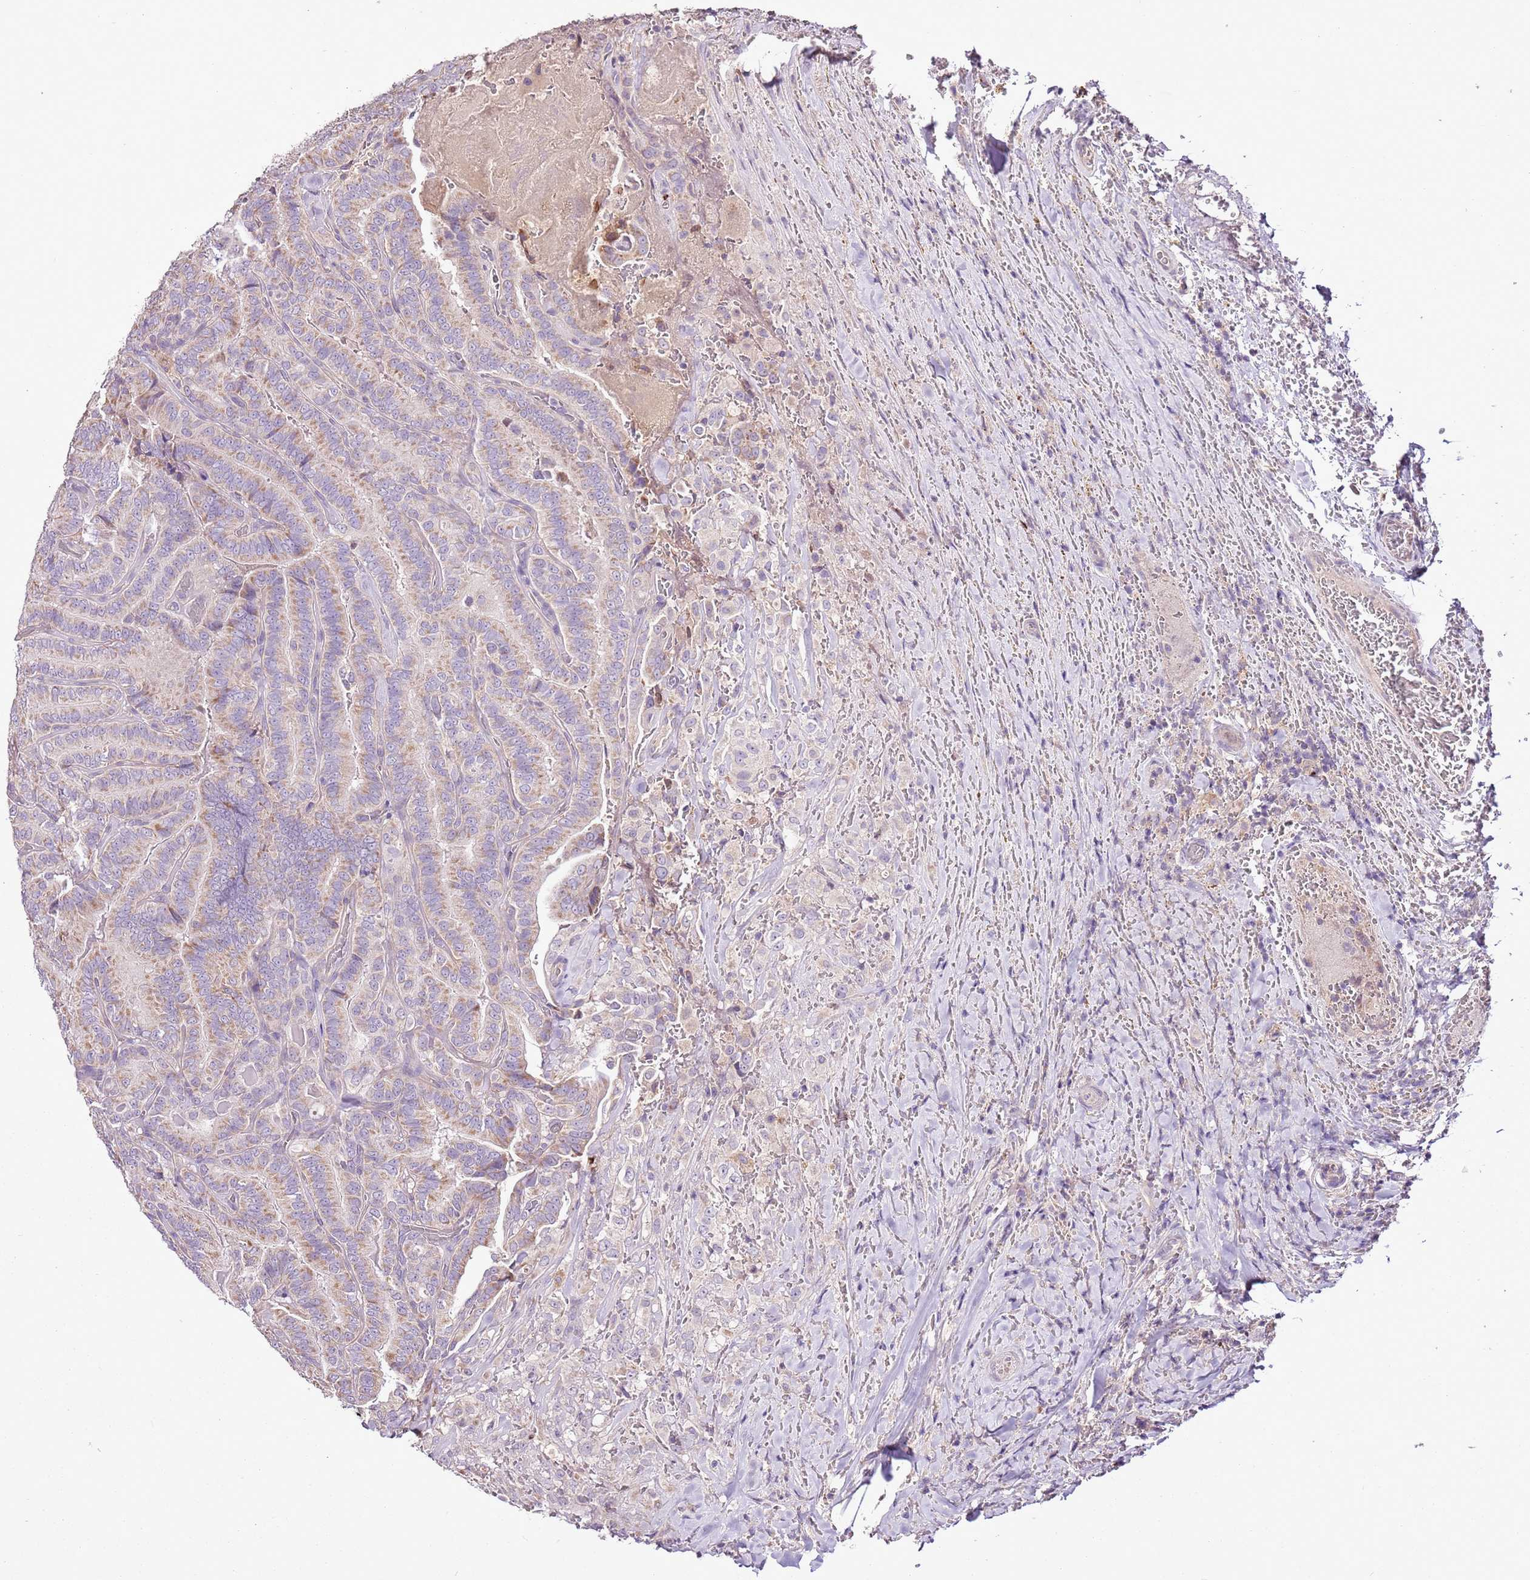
{"staining": {"intensity": "moderate", "quantity": "25%-75%", "location": "cytoplasmic/membranous"}, "tissue": "thyroid cancer", "cell_type": "Tumor cells", "image_type": "cancer", "snomed": [{"axis": "morphology", "description": "Papillary adenocarcinoma, NOS"}, {"axis": "topography", "description": "Thyroid gland"}], "caption": "Immunohistochemistry (IHC) staining of thyroid cancer, which demonstrates medium levels of moderate cytoplasmic/membranous staining in approximately 25%-75% of tumor cells indicating moderate cytoplasmic/membranous protein positivity. The staining was performed using DAB (3,3'-diaminobenzidine) (brown) for protein detection and nuclei were counterstained in hematoxylin (blue).", "gene": "CMKLR1", "patient": {"sex": "male", "age": 61}}